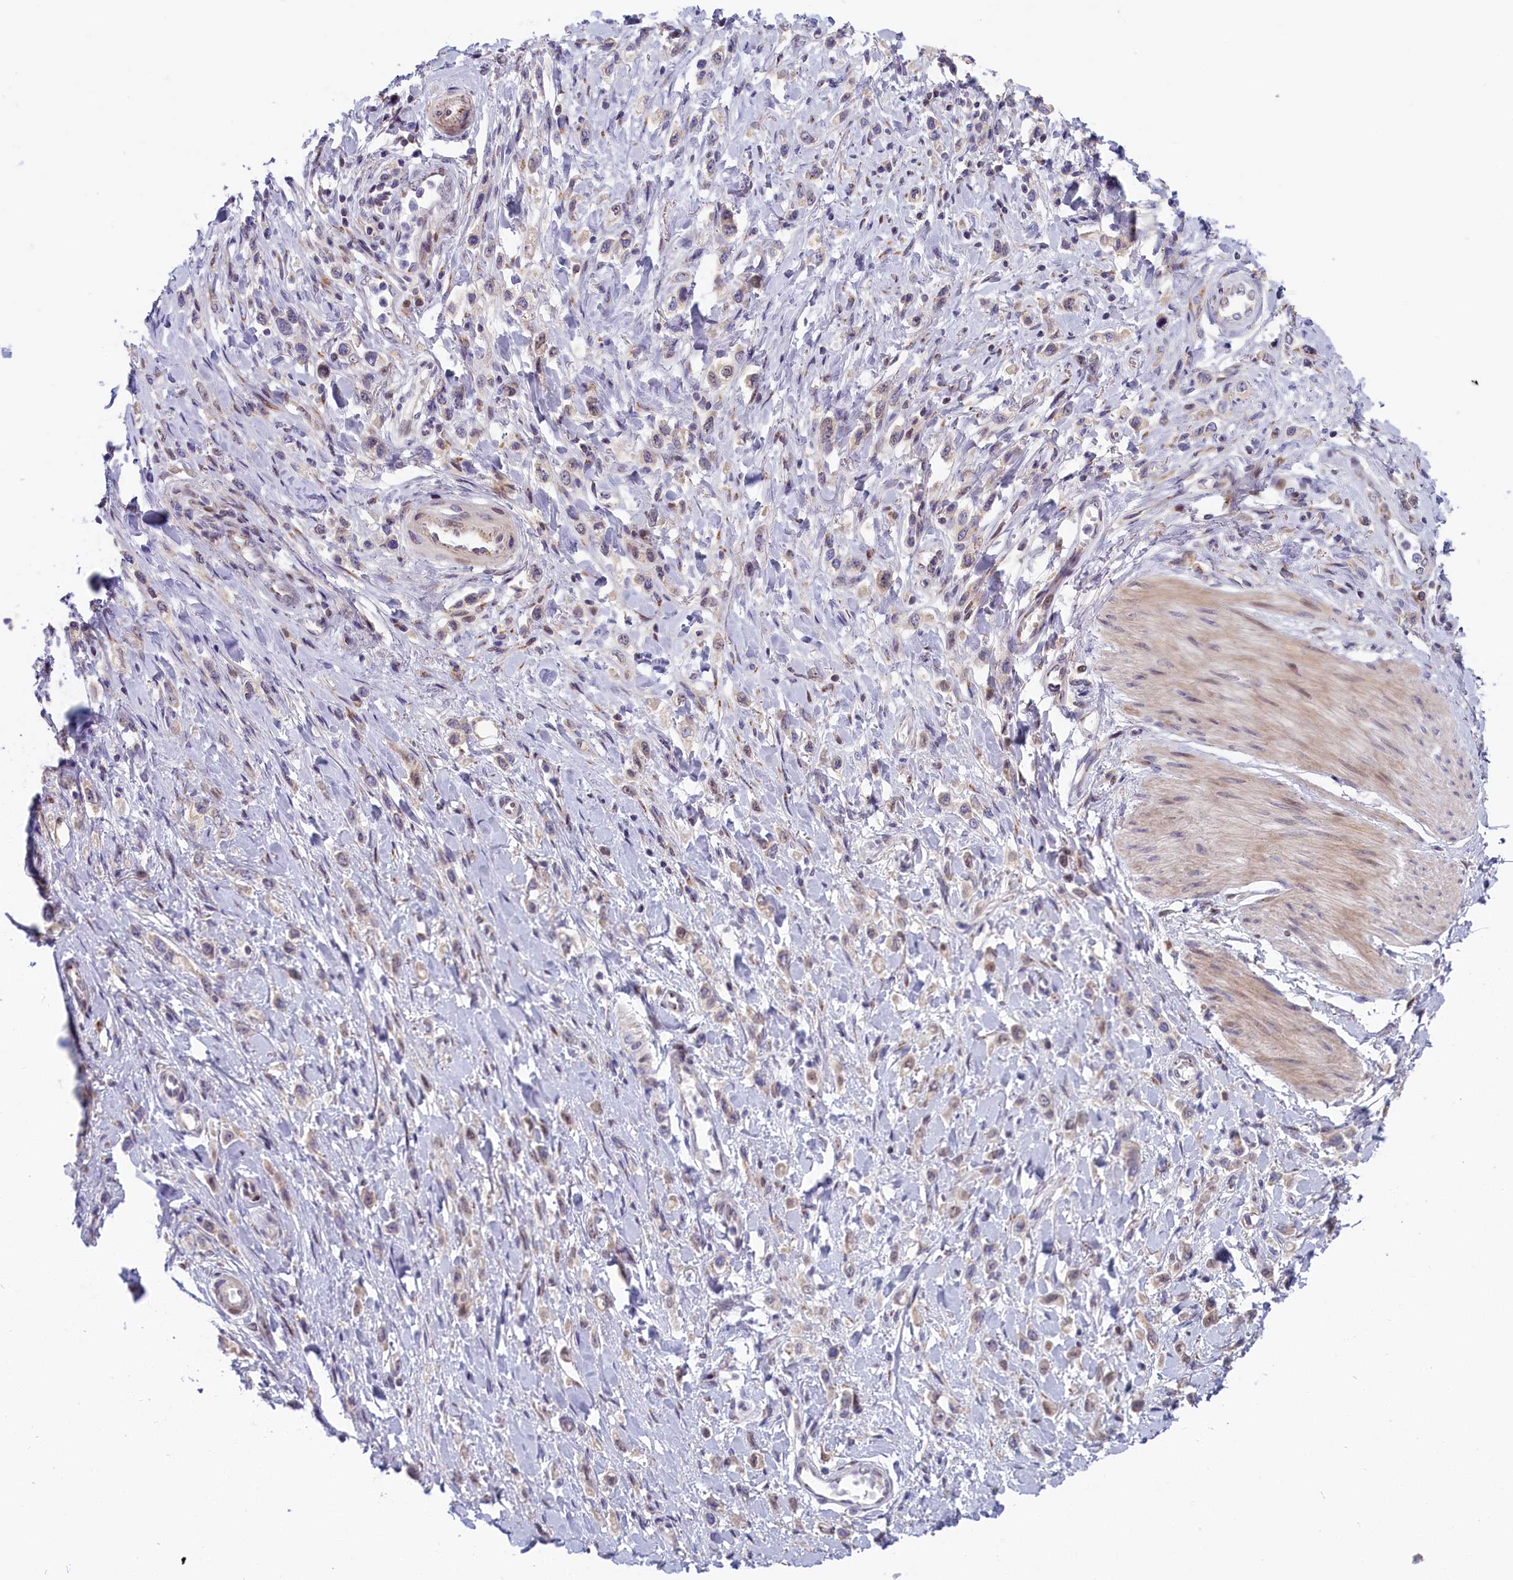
{"staining": {"intensity": "negative", "quantity": "none", "location": "none"}, "tissue": "stomach cancer", "cell_type": "Tumor cells", "image_type": "cancer", "snomed": [{"axis": "morphology", "description": "Adenocarcinoma, NOS"}, {"axis": "topography", "description": "Stomach"}], "caption": "The IHC micrograph has no significant expression in tumor cells of stomach adenocarcinoma tissue.", "gene": "CHST12", "patient": {"sex": "female", "age": 65}}